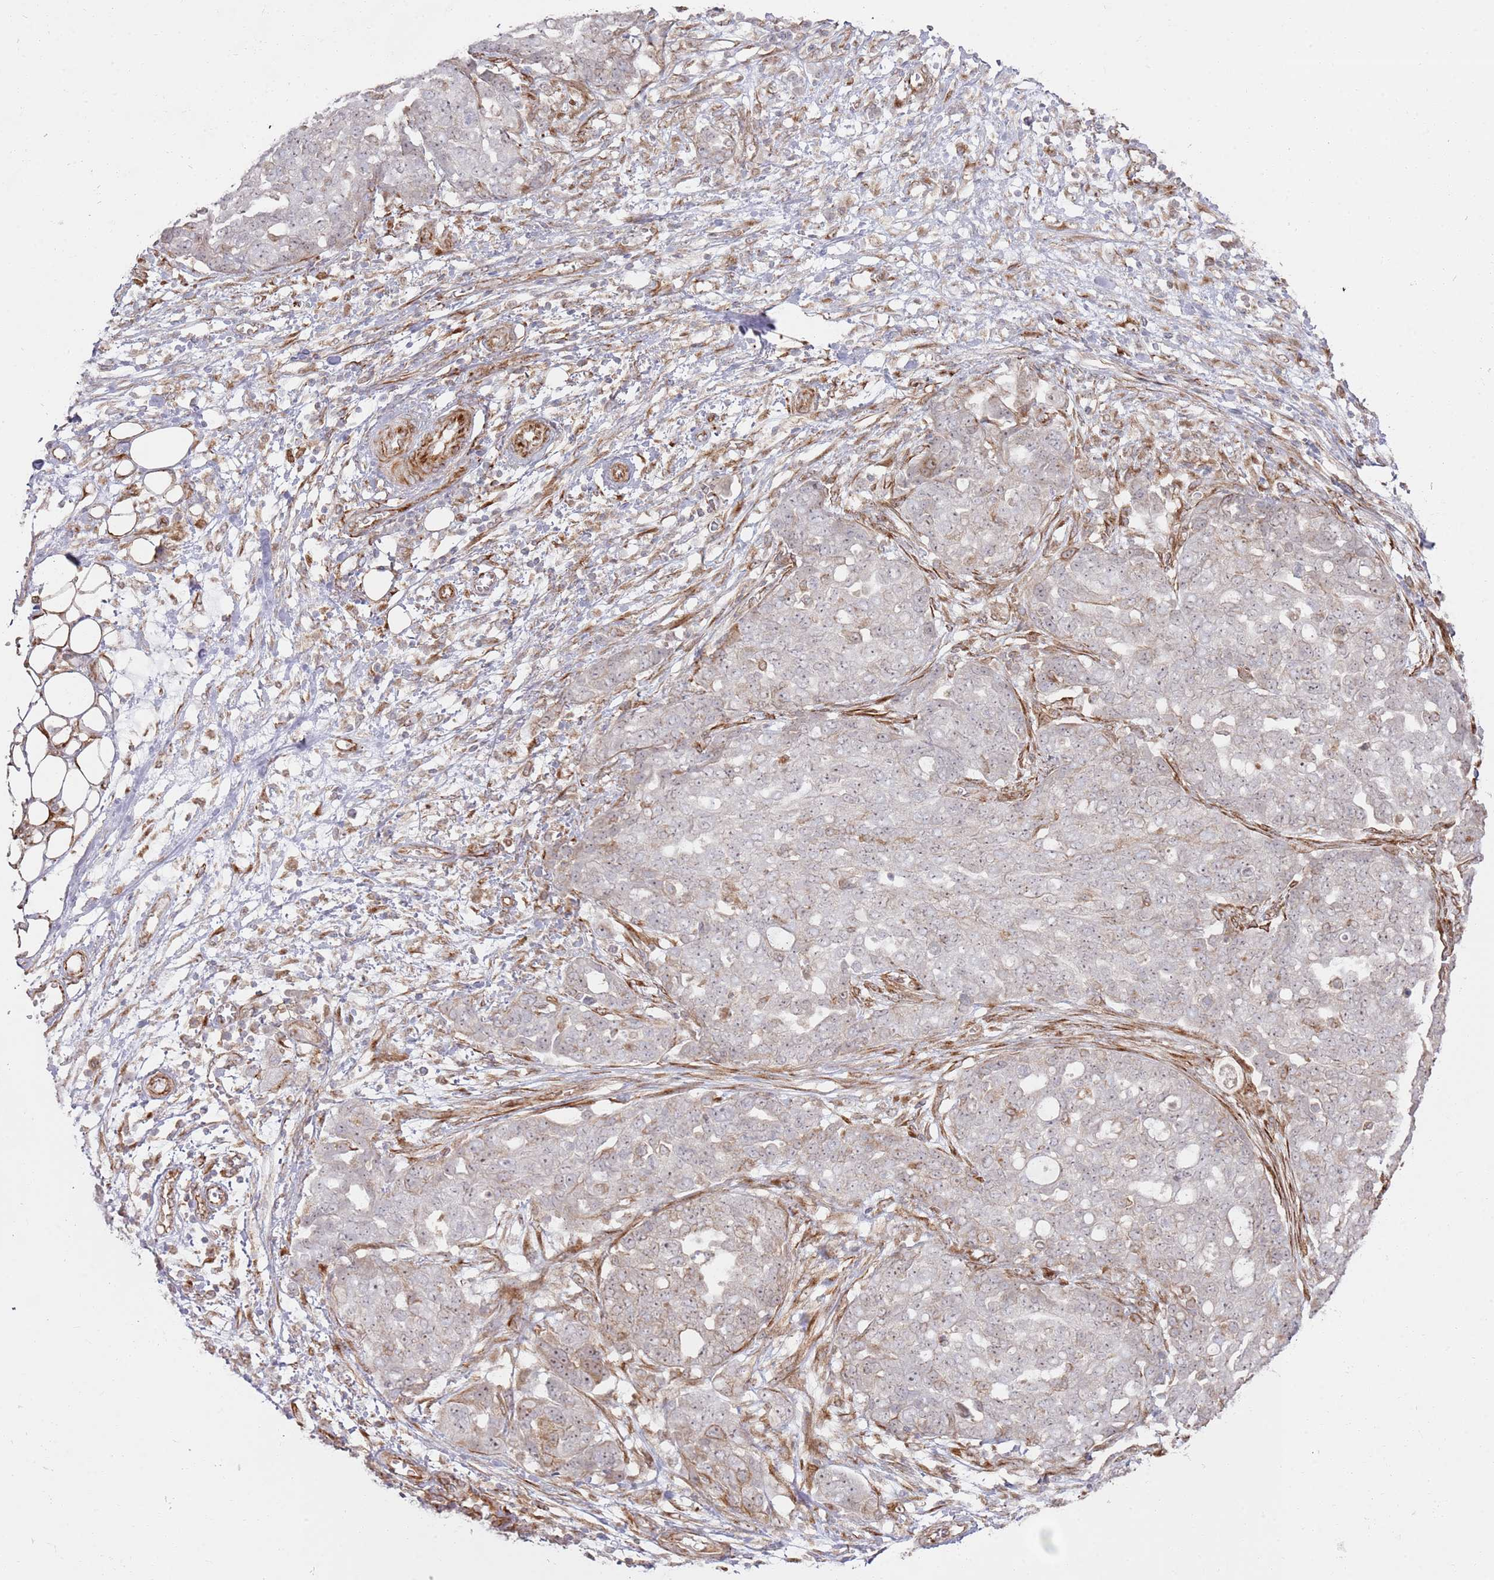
{"staining": {"intensity": "weak", "quantity": "25%-75%", "location": "nuclear"}, "tissue": "ovarian cancer", "cell_type": "Tumor cells", "image_type": "cancer", "snomed": [{"axis": "morphology", "description": "Cystadenocarcinoma, serous, NOS"}, {"axis": "topography", "description": "Soft tissue"}, {"axis": "topography", "description": "Ovary"}], "caption": "Approximately 25%-75% of tumor cells in human ovarian cancer exhibit weak nuclear protein expression as visualized by brown immunohistochemical staining.", "gene": "PHF21A", "patient": {"sex": "female", "age": 57}}